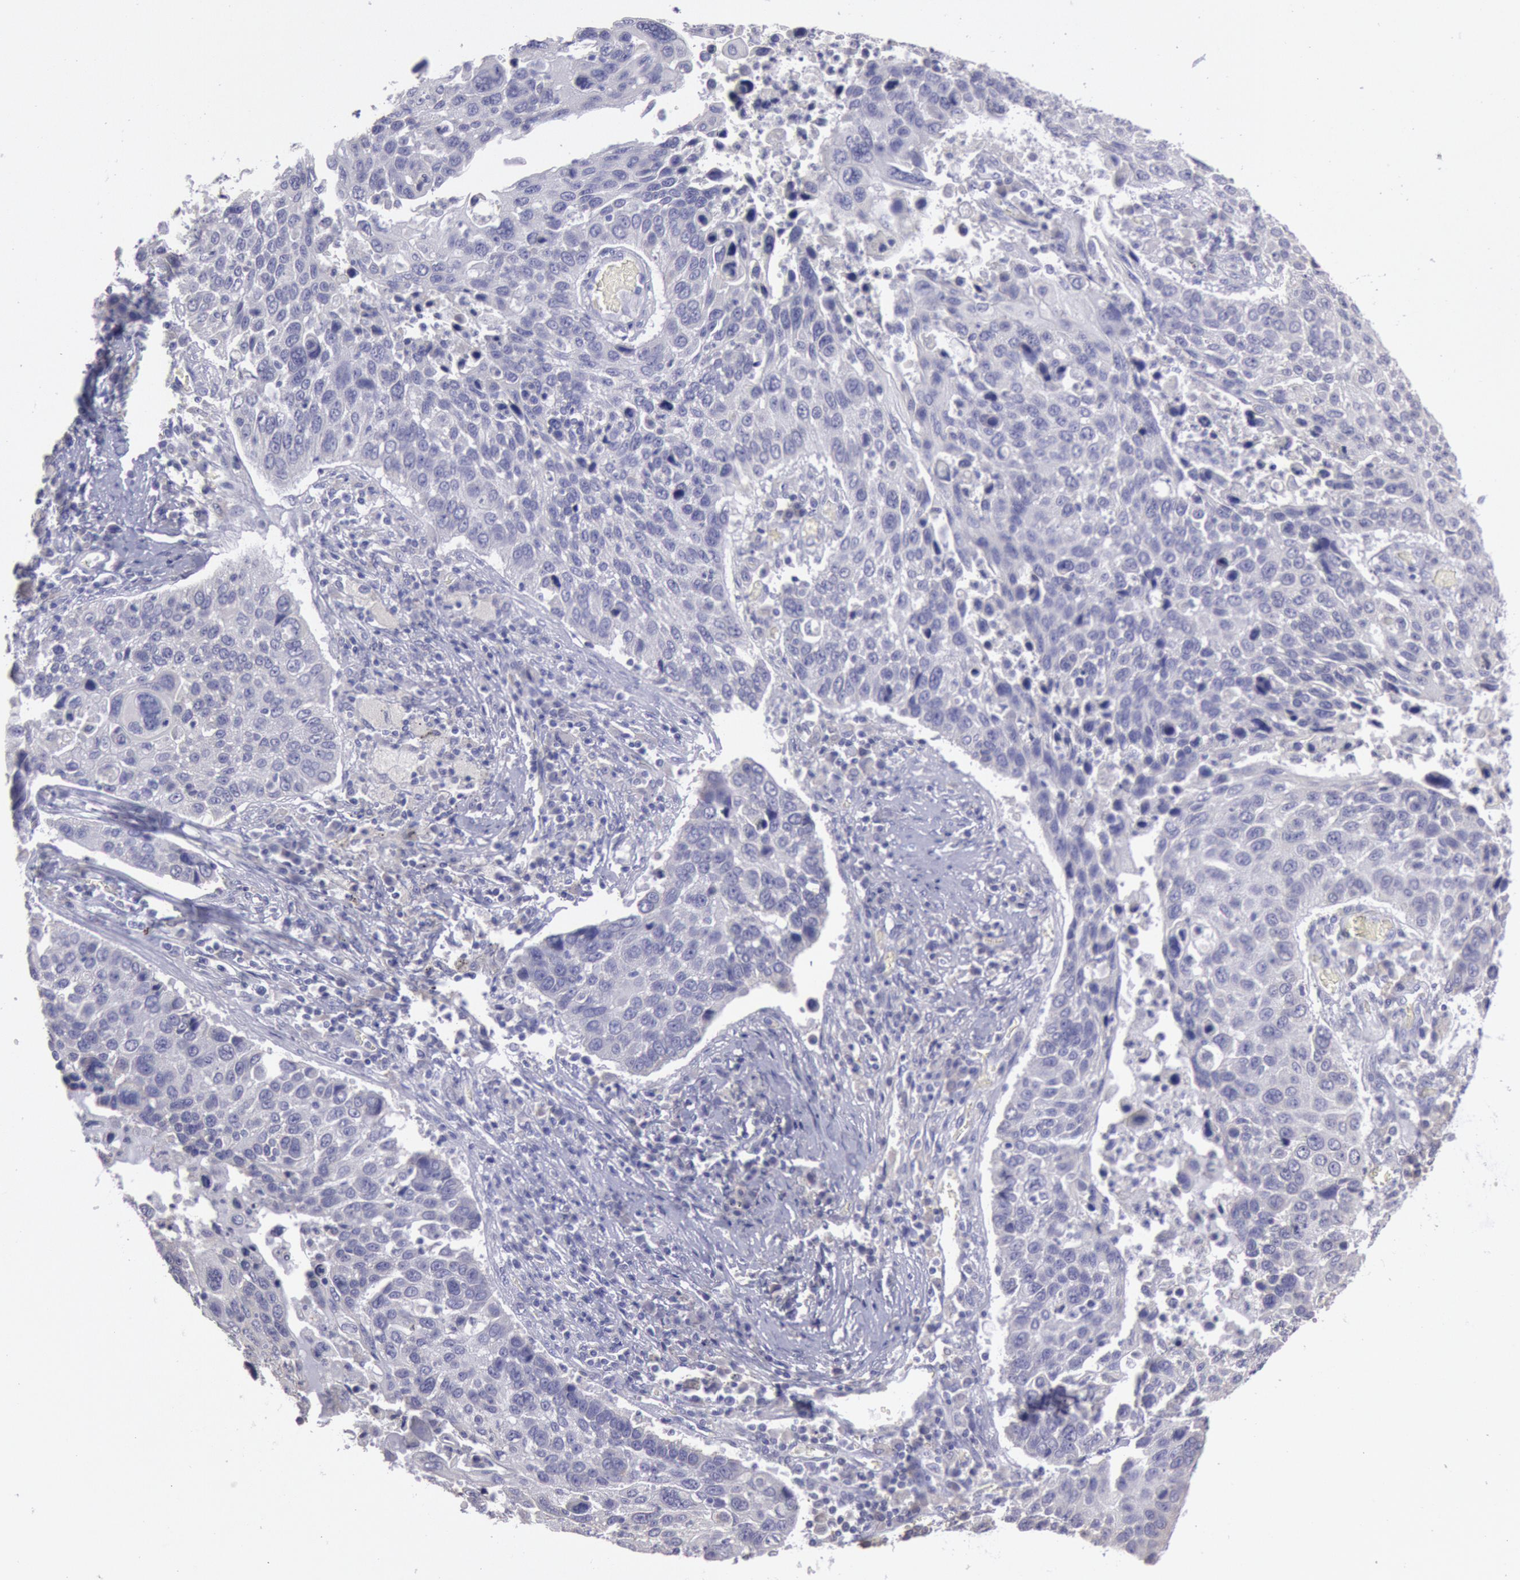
{"staining": {"intensity": "negative", "quantity": "none", "location": "none"}, "tissue": "lung cancer", "cell_type": "Tumor cells", "image_type": "cancer", "snomed": [{"axis": "morphology", "description": "Squamous cell carcinoma, NOS"}, {"axis": "topography", "description": "Lung"}], "caption": "DAB (3,3'-diaminobenzidine) immunohistochemical staining of human squamous cell carcinoma (lung) demonstrates no significant positivity in tumor cells.", "gene": "MYH7", "patient": {"sex": "male", "age": 68}}